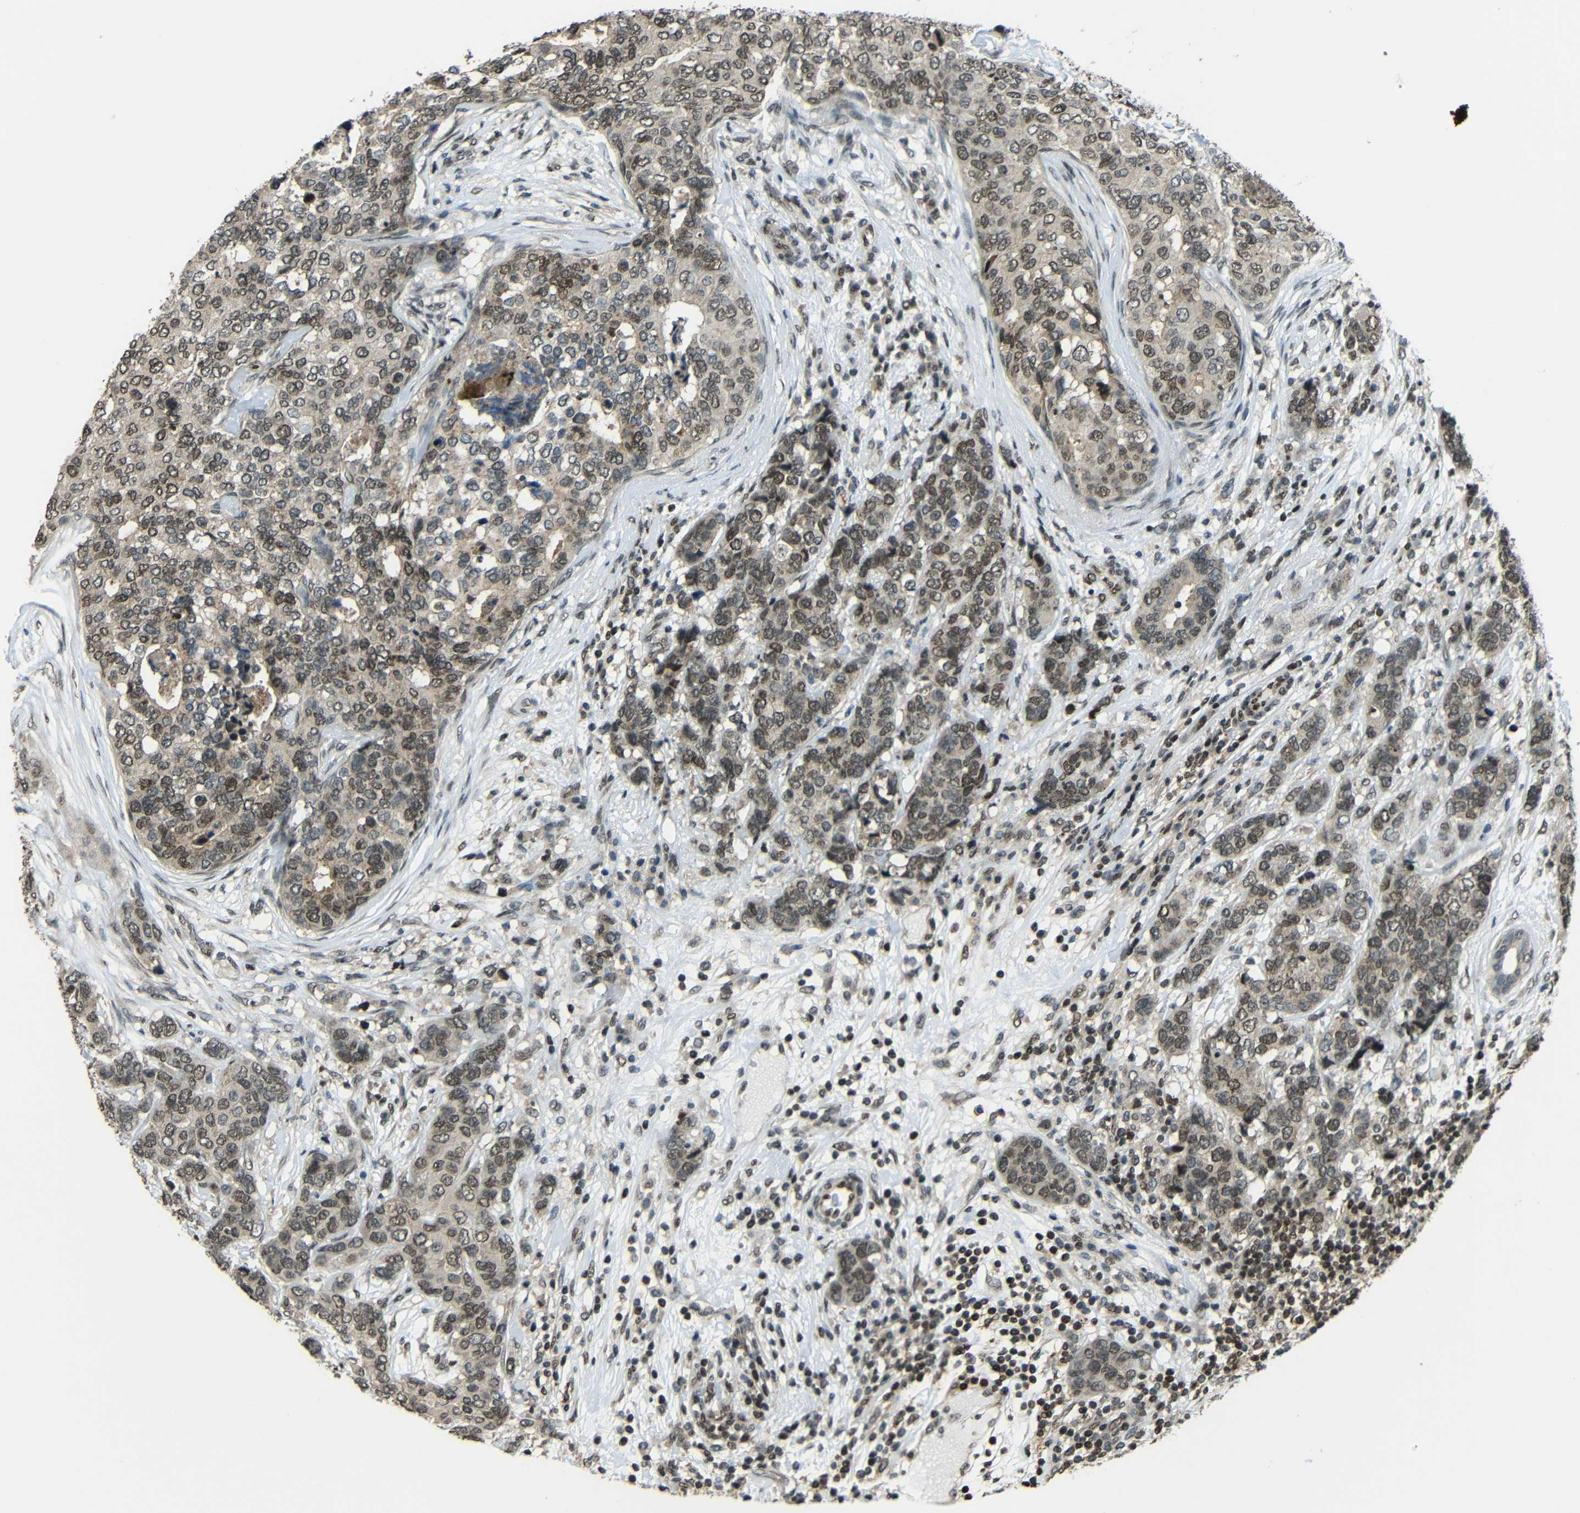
{"staining": {"intensity": "weak", "quantity": ">75%", "location": "cytoplasmic/membranous,nuclear"}, "tissue": "breast cancer", "cell_type": "Tumor cells", "image_type": "cancer", "snomed": [{"axis": "morphology", "description": "Lobular carcinoma"}, {"axis": "topography", "description": "Breast"}], "caption": "Protein analysis of lobular carcinoma (breast) tissue exhibits weak cytoplasmic/membranous and nuclear expression in about >75% of tumor cells.", "gene": "PSIP1", "patient": {"sex": "female", "age": 59}}